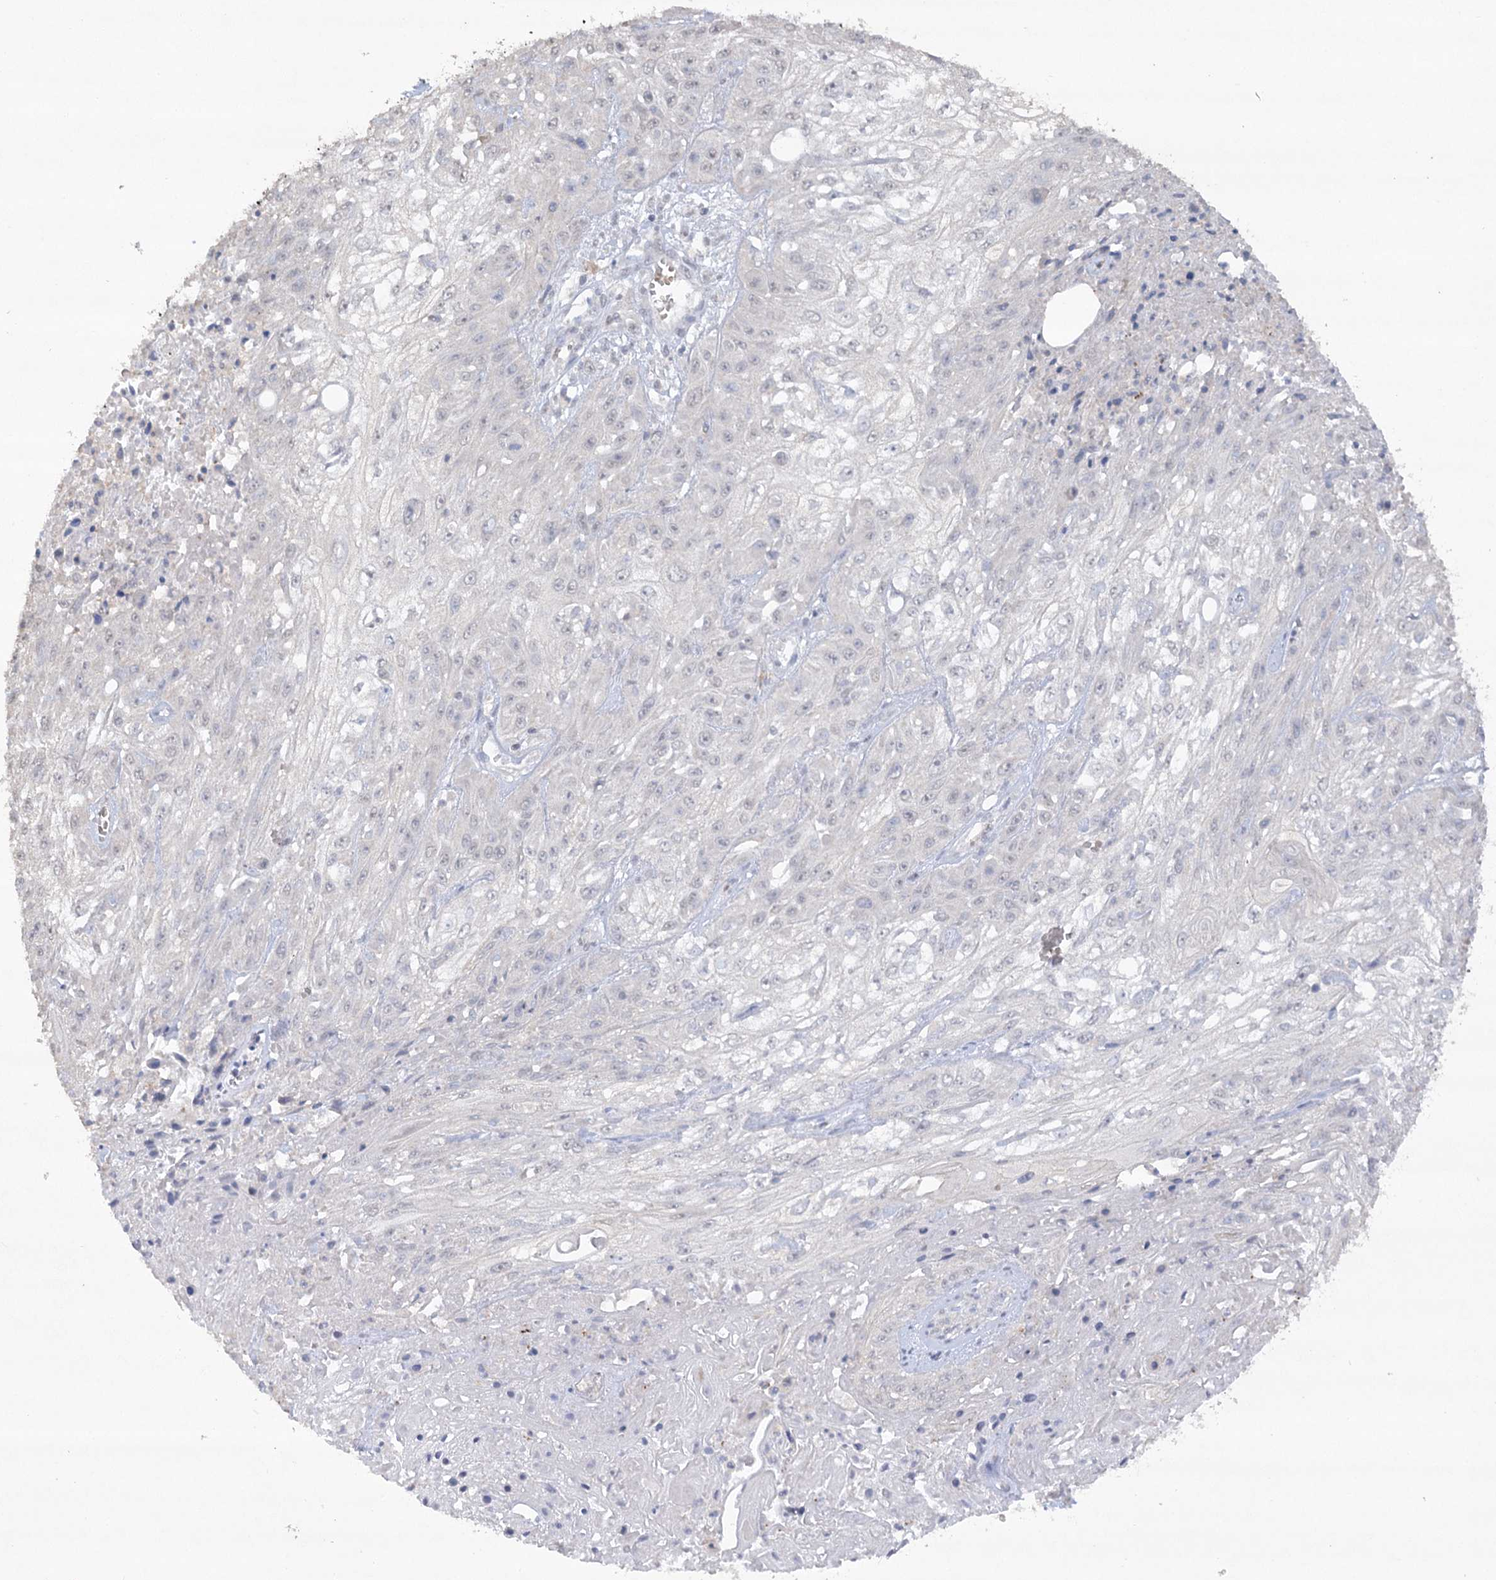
{"staining": {"intensity": "negative", "quantity": "none", "location": "none"}, "tissue": "skin cancer", "cell_type": "Tumor cells", "image_type": "cancer", "snomed": [{"axis": "morphology", "description": "Squamous cell carcinoma, NOS"}, {"axis": "morphology", "description": "Squamous cell carcinoma, metastatic, NOS"}, {"axis": "topography", "description": "Skin"}, {"axis": "topography", "description": "Lymph node"}], "caption": "Skin squamous cell carcinoma was stained to show a protein in brown. There is no significant staining in tumor cells. The staining was performed using DAB to visualize the protein expression in brown, while the nuclei were stained in blue with hematoxylin (Magnification: 20x).", "gene": "TRAF3IP1", "patient": {"sex": "male", "age": 75}}